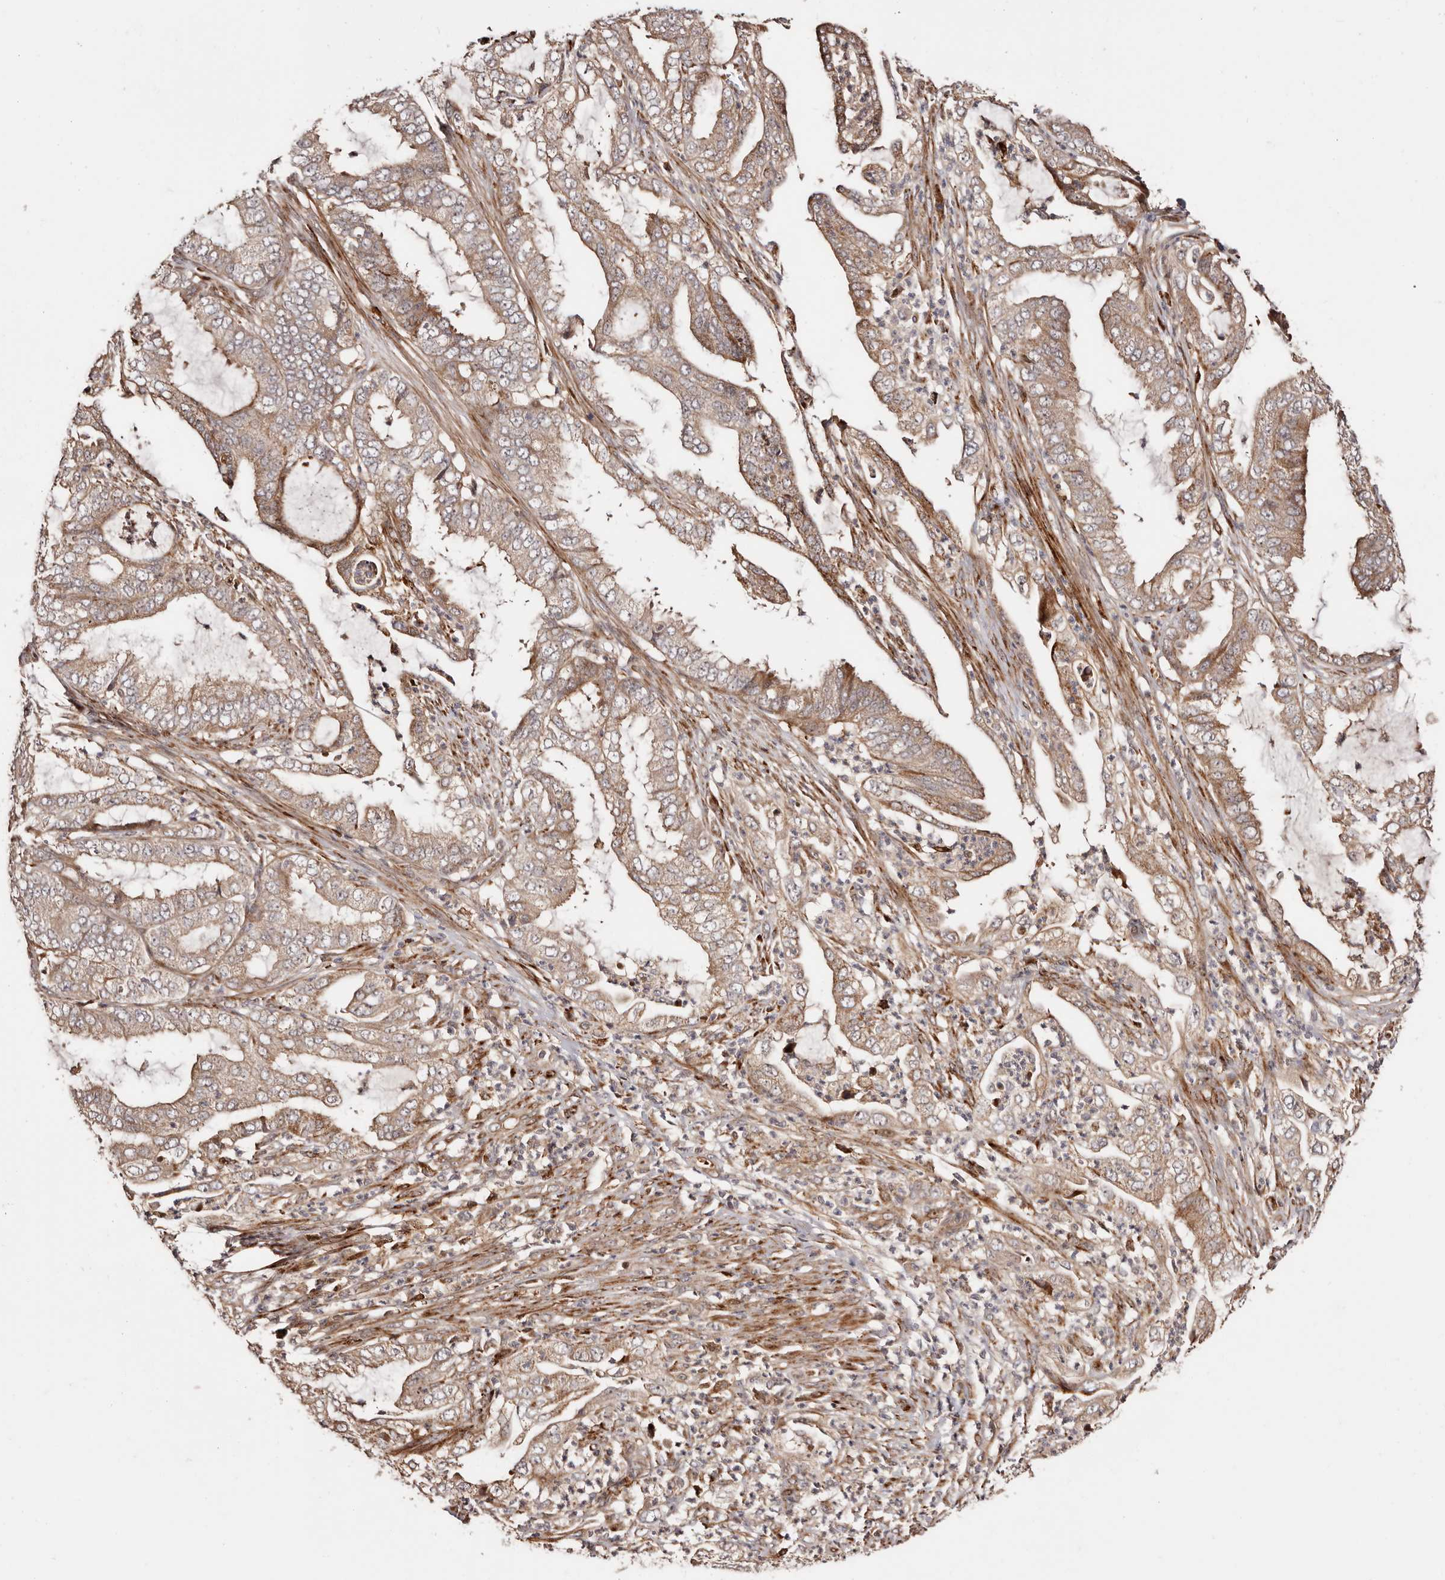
{"staining": {"intensity": "moderate", "quantity": ">75%", "location": "cytoplasmic/membranous"}, "tissue": "endometrial cancer", "cell_type": "Tumor cells", "image_type": "cancer", "snomed": [{"axis": "morphology", "description": "Adenocarcinoma, NOS"}, {"axis": "topography", "description": "Endometrium"}], "caption": "Brown immunohistochemical staining in human endometrial cancer shows moderate cytoplasmic/membranous expression in about >75% of tumor cells.", "gene": "PTPN22", "patient": {"sex": "female", "age": 51}}